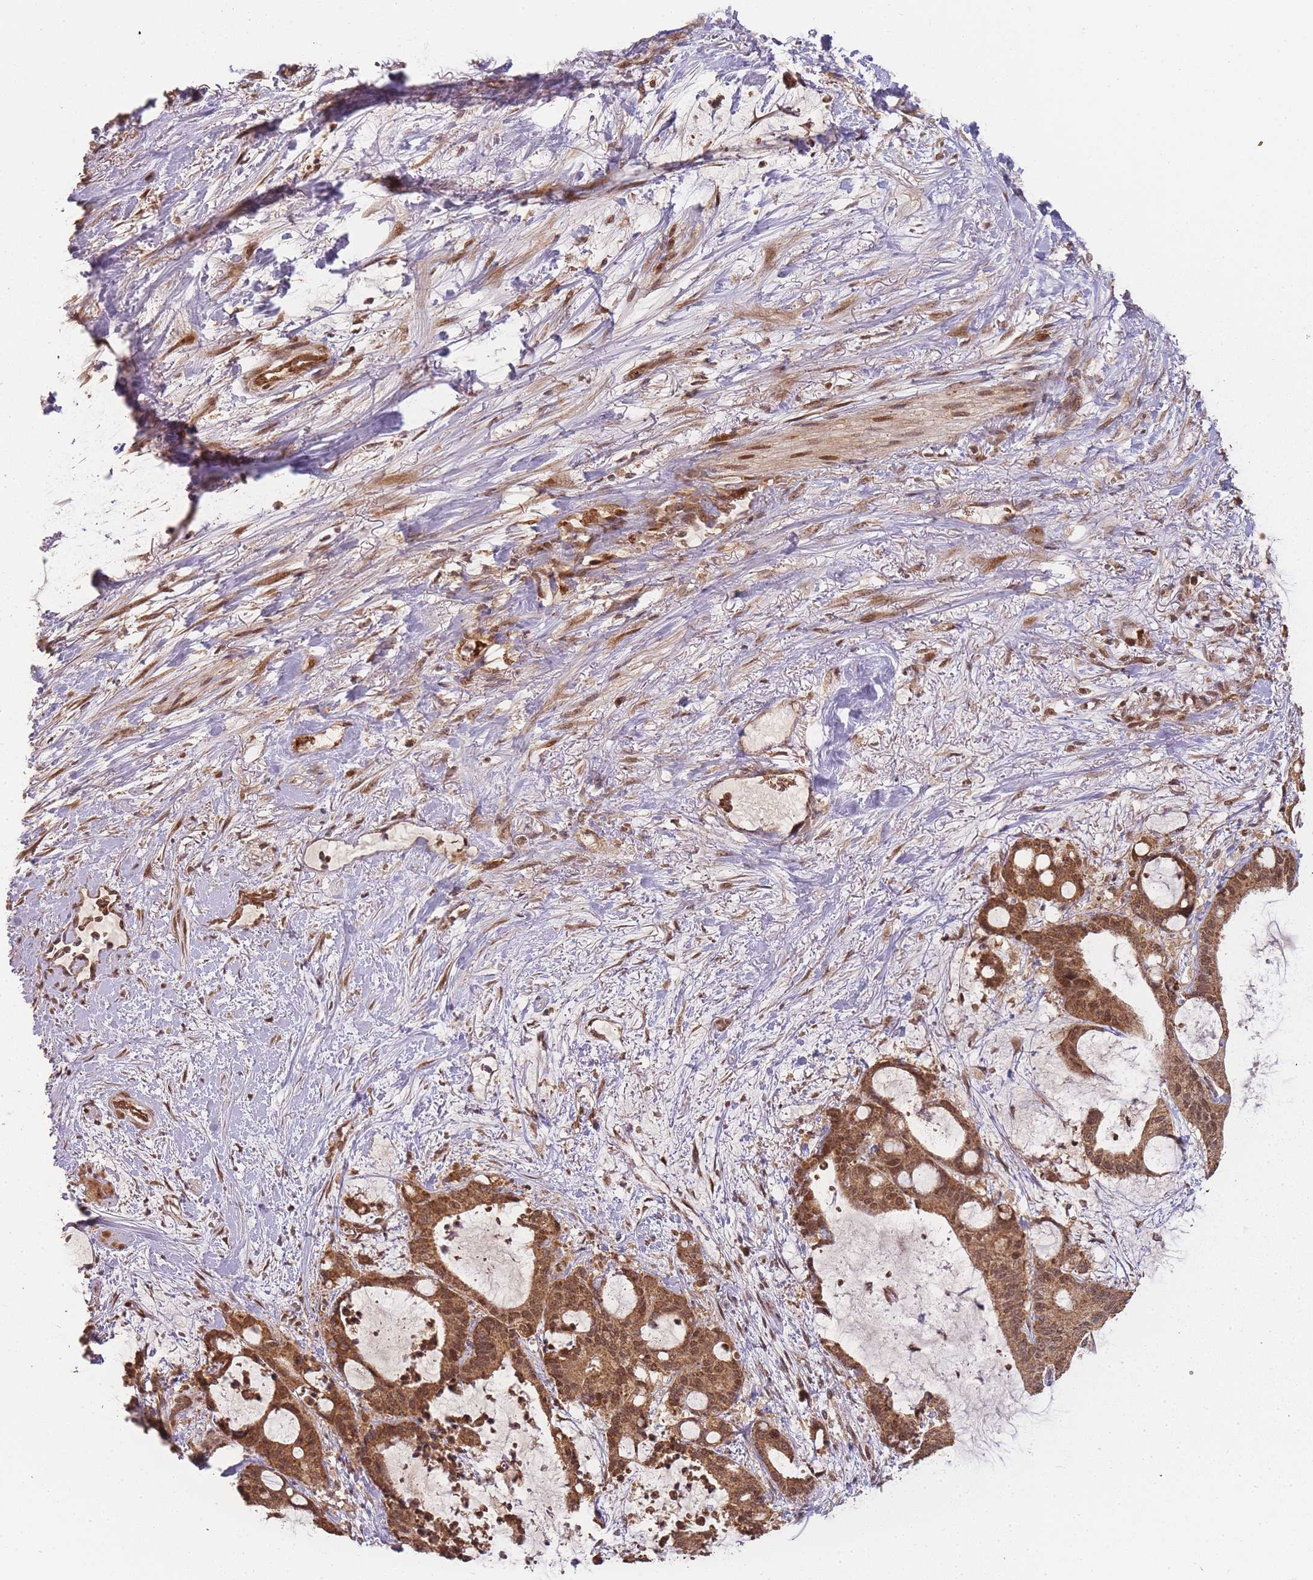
{"staining": {"intensity": "moderate", "quantity": ">75%", "location": "cytoplasmic/membranous,nuclear"}, "tissue": "liver cancer", "cell_type": "Tumor cells", "image_type": "cancer", "snomed": [{"axis": "morphology", "description": "Normal tissue, NOS"}, {"axis": "morphology", "description": "Cholangiocarcinoma"}, {"axis": "topography", "description": "Liver"}, {"axis": "topography", "description": "Peripheral nerve tissue"}], "caption": "Liver cancer stained with immunohistochemistry shows moderate cytoplasmic/membranous and nuclear positivity in about >75% of tumor cells.", "gene": "ZNF497", "patient": {"sex": "female", "age": 73}}